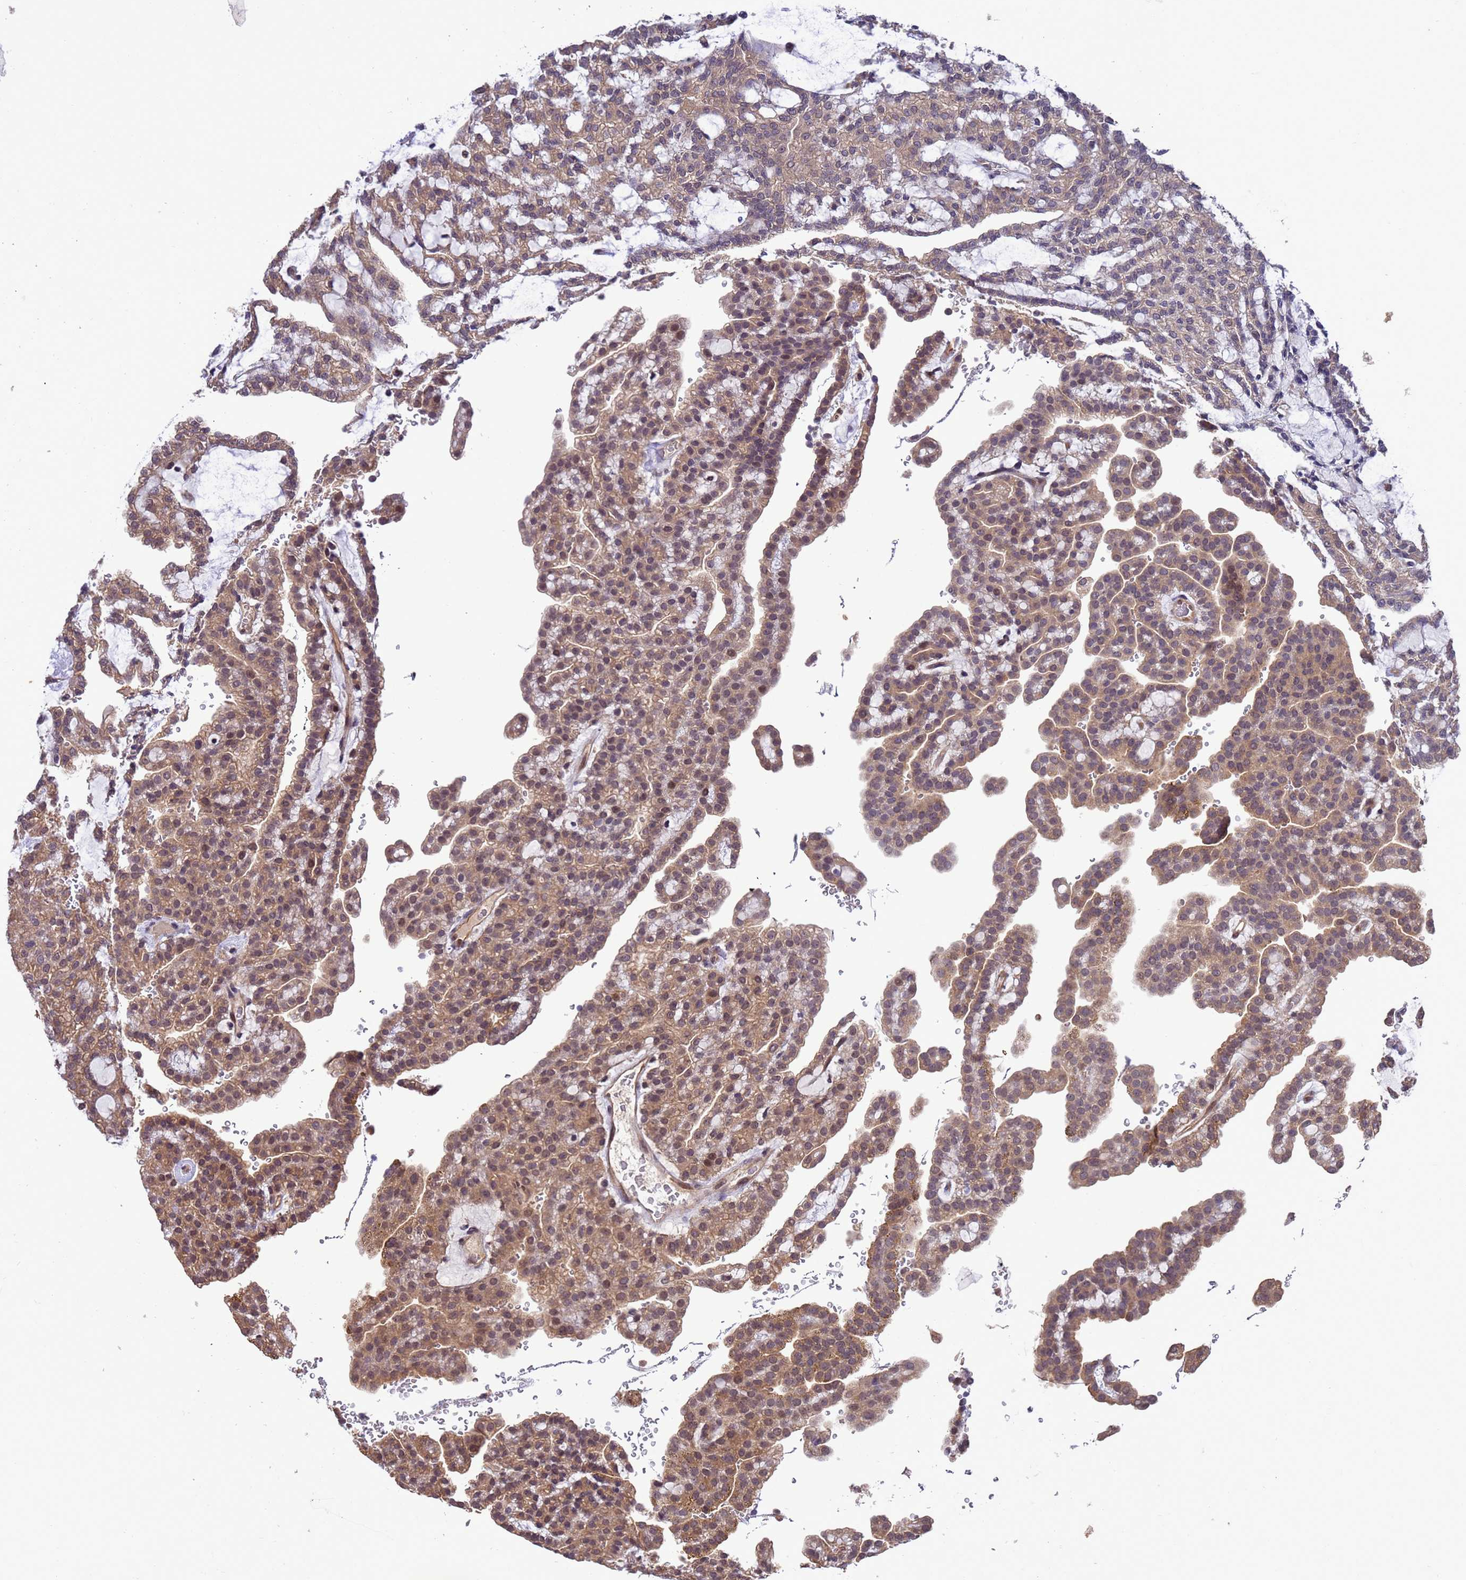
{"staining": {"intensity": "moderate", "quantity": ">75%", "location": "cytoplasmic/membranous,nuclear"}, "tissue": "renal cancer", "cell_type": "Tumor cells", "image_type": "cancer", "snomed": [{"axis": "morphology", "description": "Adenocarcinoma, NOS"}, {"axis": "topography", "description": "Kidney"}], "caption": "This is an image of IHC staining of renal cancer (adenocarcinoma), which shows moderate expression in the cytoplasmic/membranous and nuclear of tumor cells.", "gene": "ZFP69B", "patient": {"sex": "male", "age": 63}}